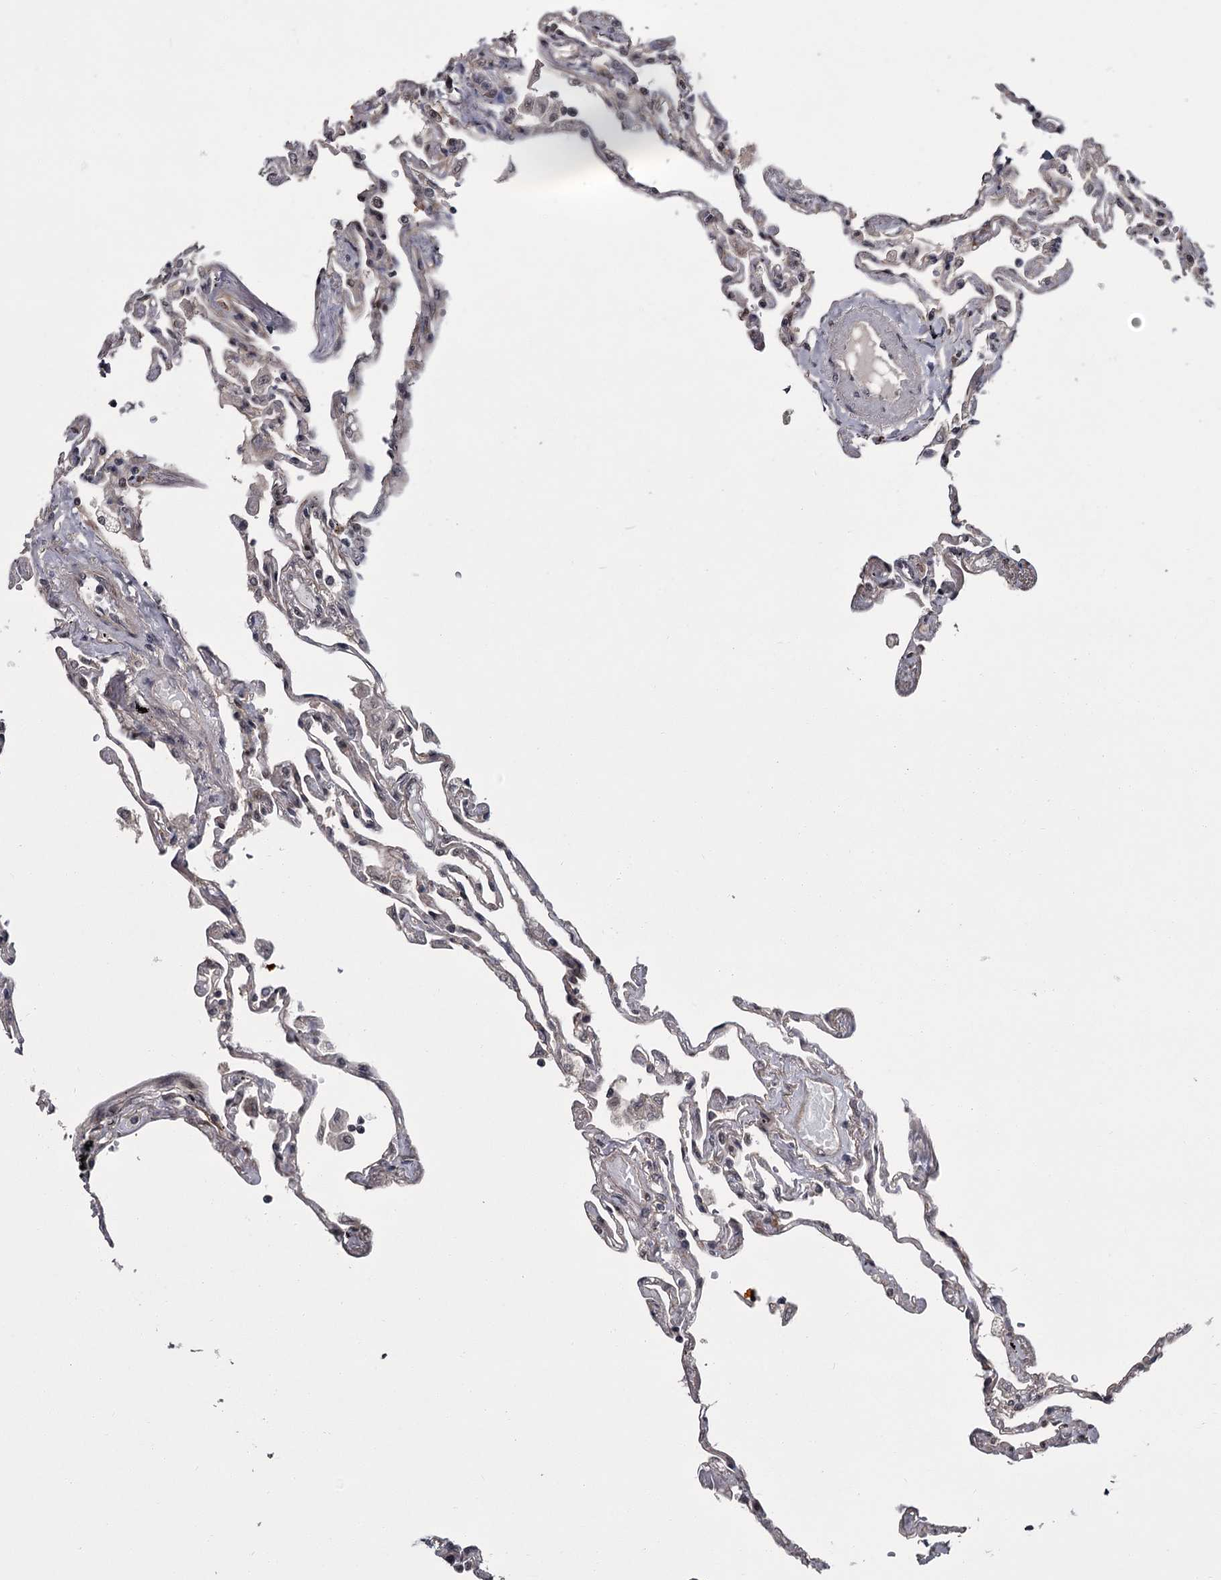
{"staining": {"intensity": "moderate", "quantity": "25%-75%", "location": "cytoplasmic/membranous"}, "tissue": "lung", "cell_type": "Alveolar cells", "image_type": "normal", "snomed": [{"axis": "morphology", "description": "Normal tissue, NOS"}, {"axis": "topography", "description": "Lung"}], "caption": "Immunohistochemical staining of normal lung displays 25%-75% levels of moderate cytoplasmic/membranous protein expression in approximately 25%-75% of alveolar cells.", "gene": "CDC42EP2", "patient": {"sex": "female", "age": 67}}